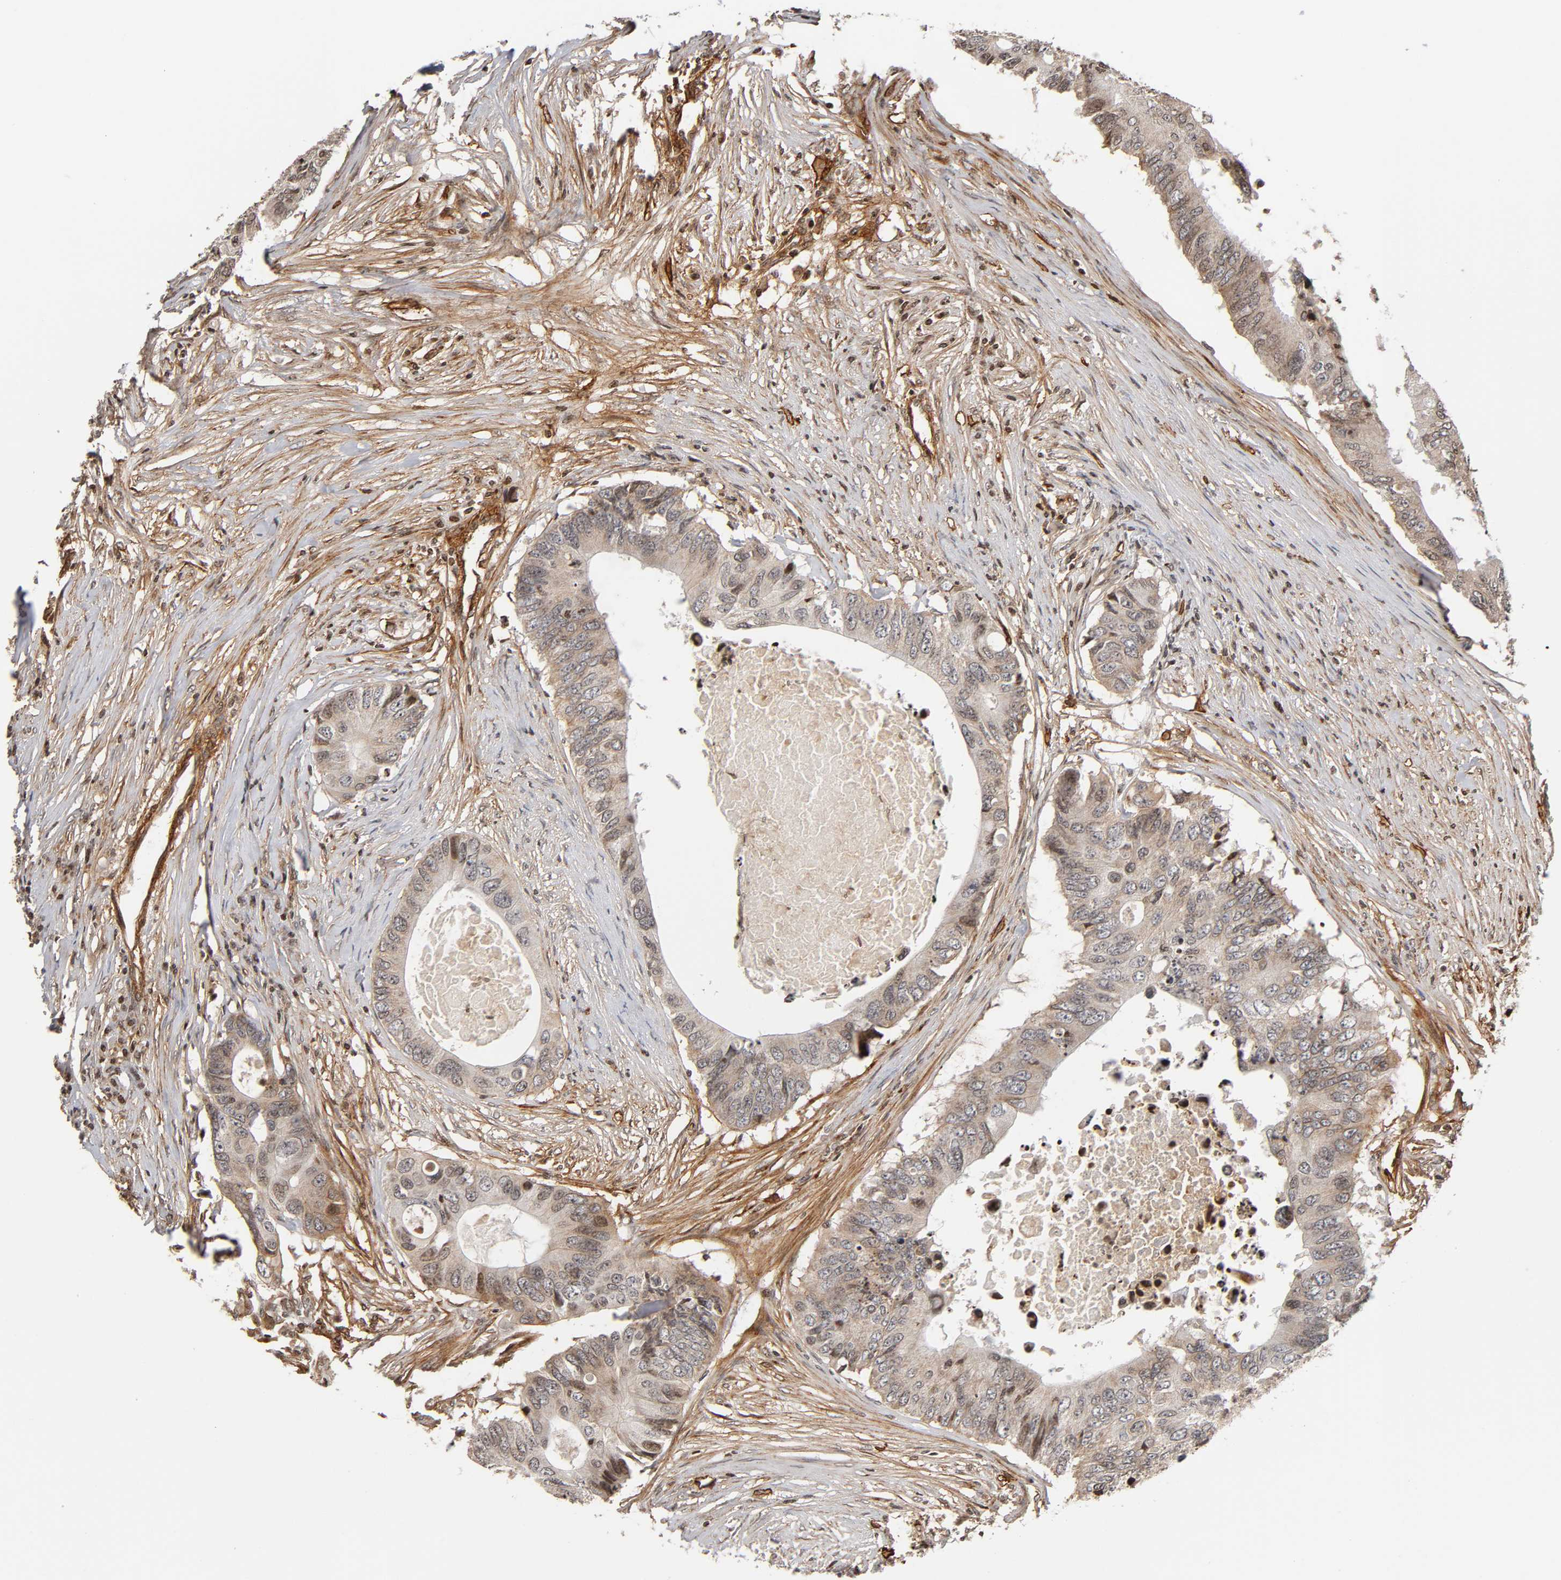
{"staining": {"intensity": "weak", "quantity": ">75%", "location": "cytoplasmic/membranous"}, "tissue": "colorectal cancer", "cell_type": "Tumor cells", "image_type": "cancer", "snomed": [{"axis": "morphology", "description": "Adenocarcinoma, NOS"}, {"axis": "topography", "description": "Colon"}], "caption": "Adenocarcinoma (colorectal) was stained to show a protein in brown. There is low levels of weak cytoplasmic/membranous staining in about >75% of tumor cells.", "gene": "ITGAV", "patient": {"sex": "male", "age": 71}}